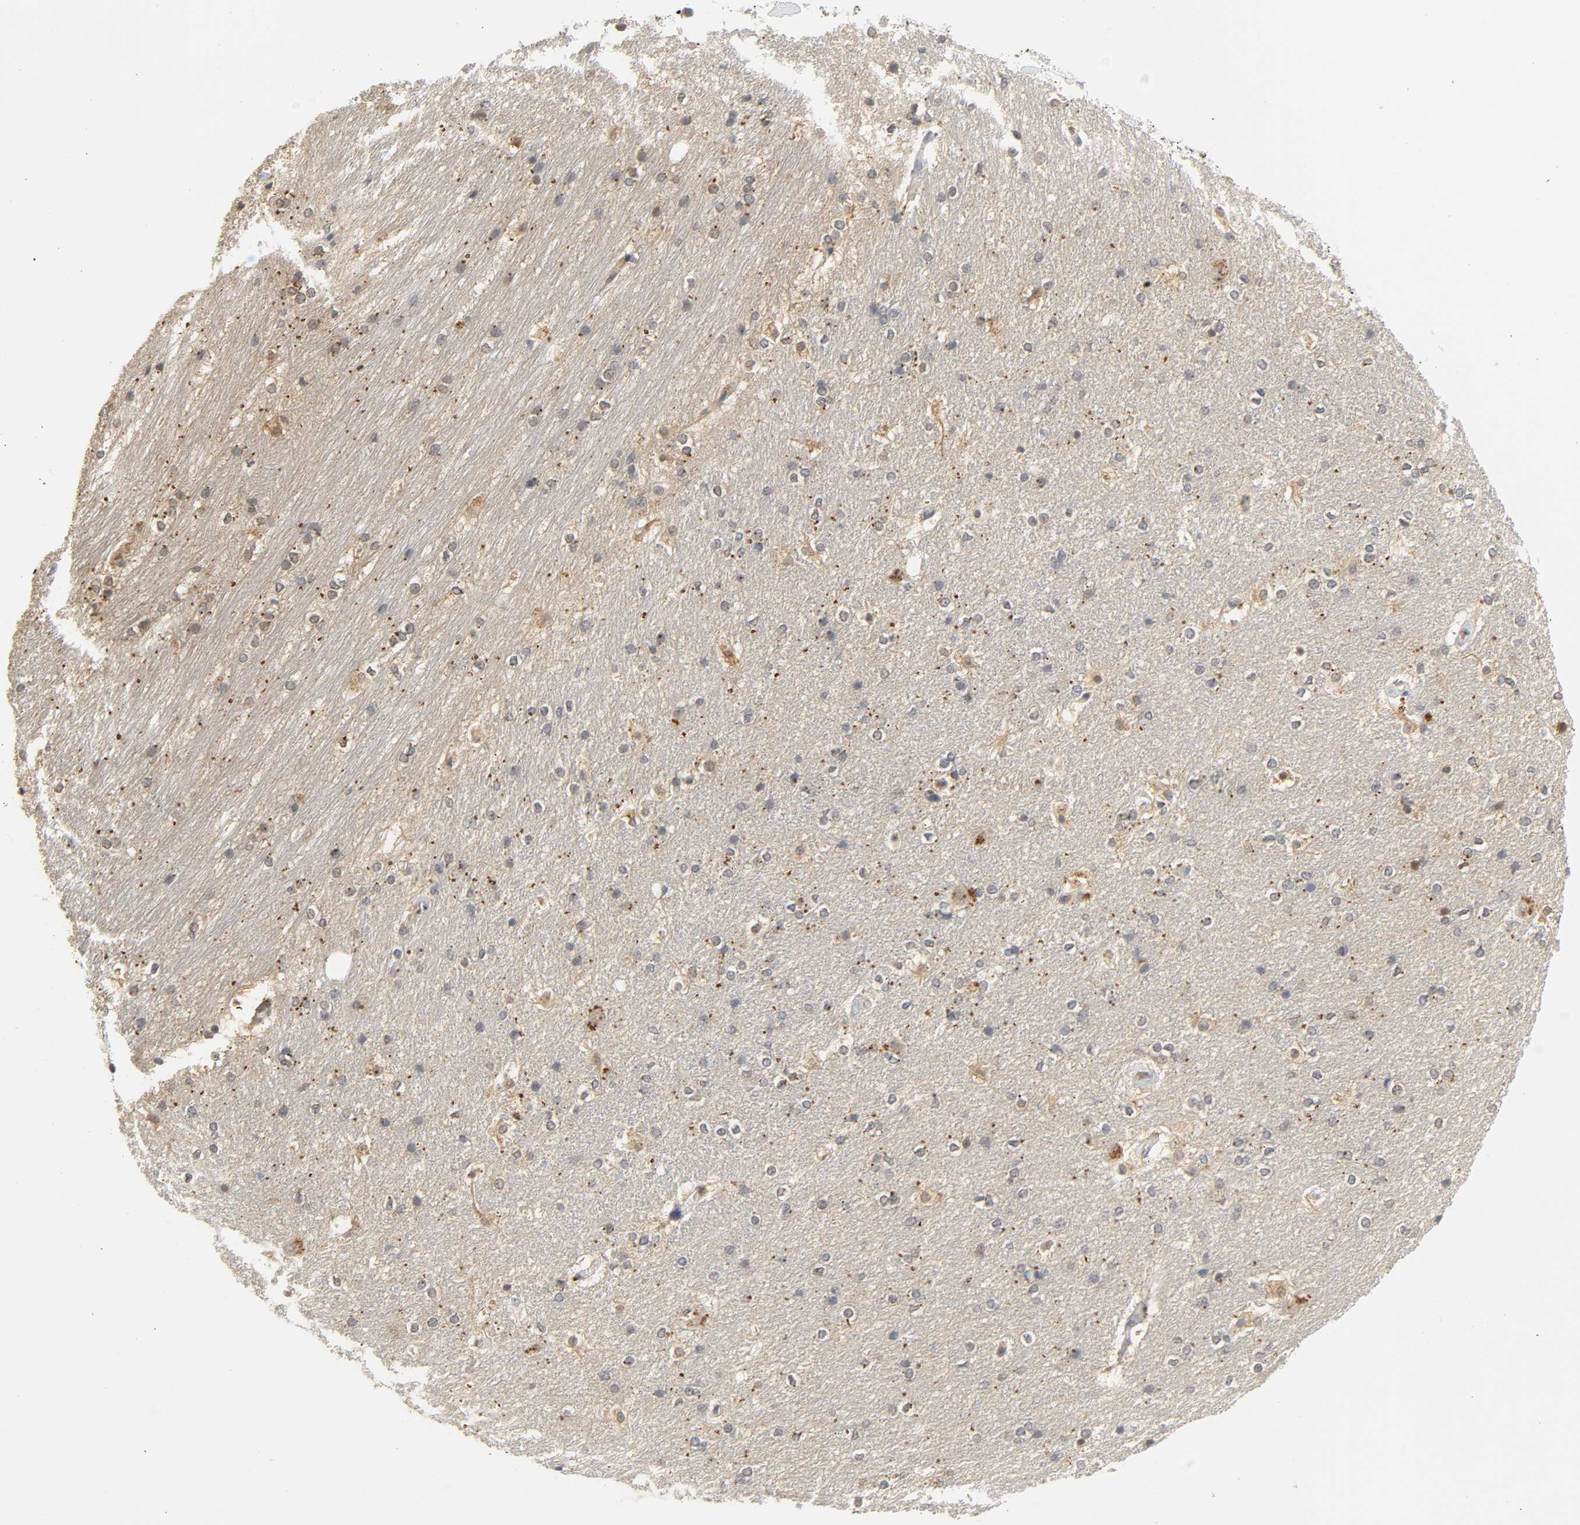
{"staining": {"intensity": "negative", "quantity": "none", "location": "none"}, "tissue": "hippocampus", "cell_type": "Glial cells", "image_type": "normal", "snomed": [{"axis": "morphology", "description": "Normal tissue, NOS"}, {"axis": "topography", "description": "Hippocampus"}], "caption": "DAB immunohistochemical staining of unremarkable human hippocampus displays no significant positivity in glial cells.", "gene": "MIF", "patient": {"sex": "female", "age": 19}}